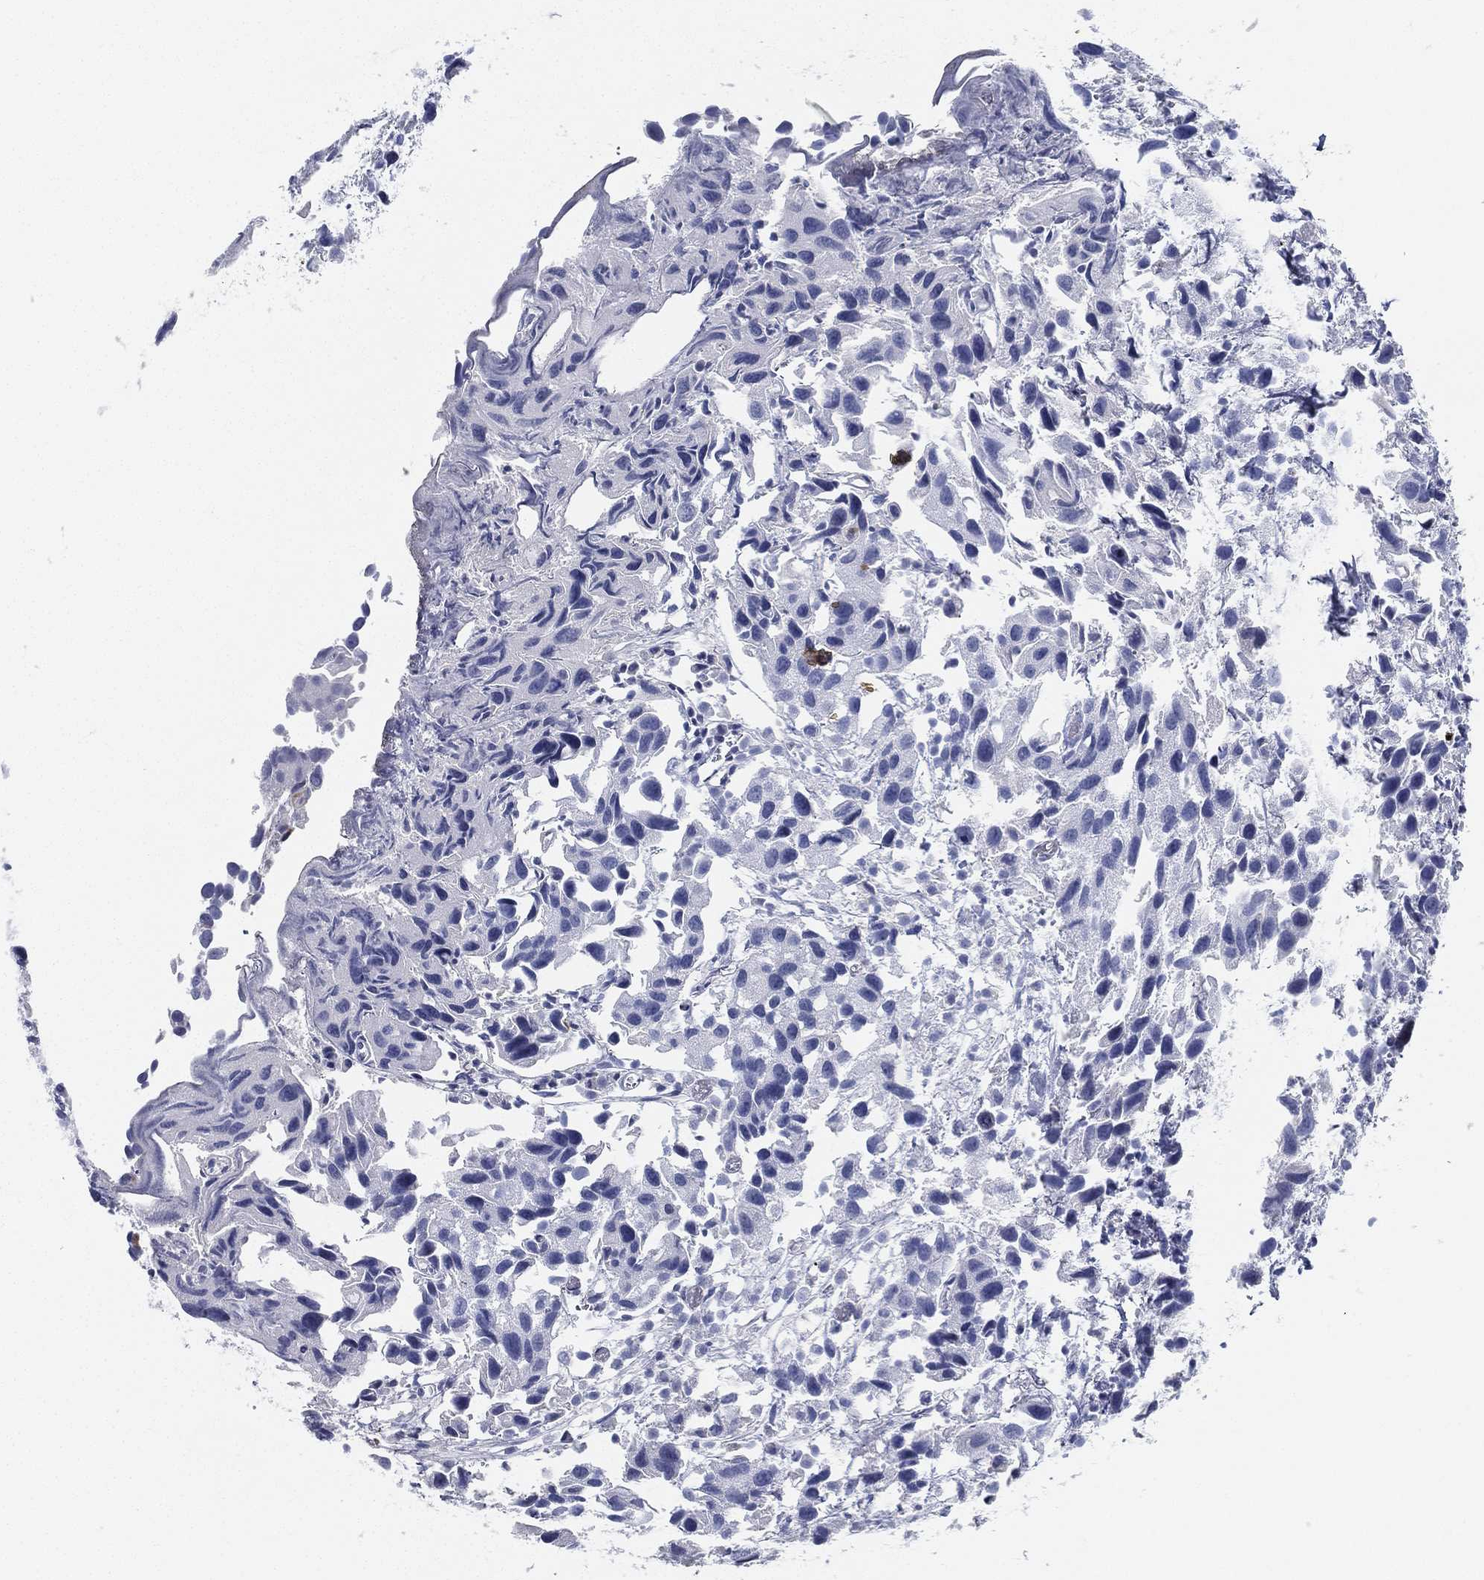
{"staining": {"intensity": "negative", "quantity": "none", "location": "none"}, "tissue": "urothelial cancer", "cell_type": "Tumor cells", "image_type": "cancer", "snomed": [{"axis": "morphology", "description": "Urothelial carcinoma, High grade"}, {"axis": "topography", "description": "Urinary bladder"}], "caption": "Immunohistochemistry (IHC) image of neoplastic tissue: urothelial cancer stained with DAB (3,3'-diaminobenzidine) exhibits no significant protein staining in tumor cells. (IHC, brightfield microscopy, high magnification).", "gene": "SPPL2C", "patient": {"sex": "male", "age": 79}}